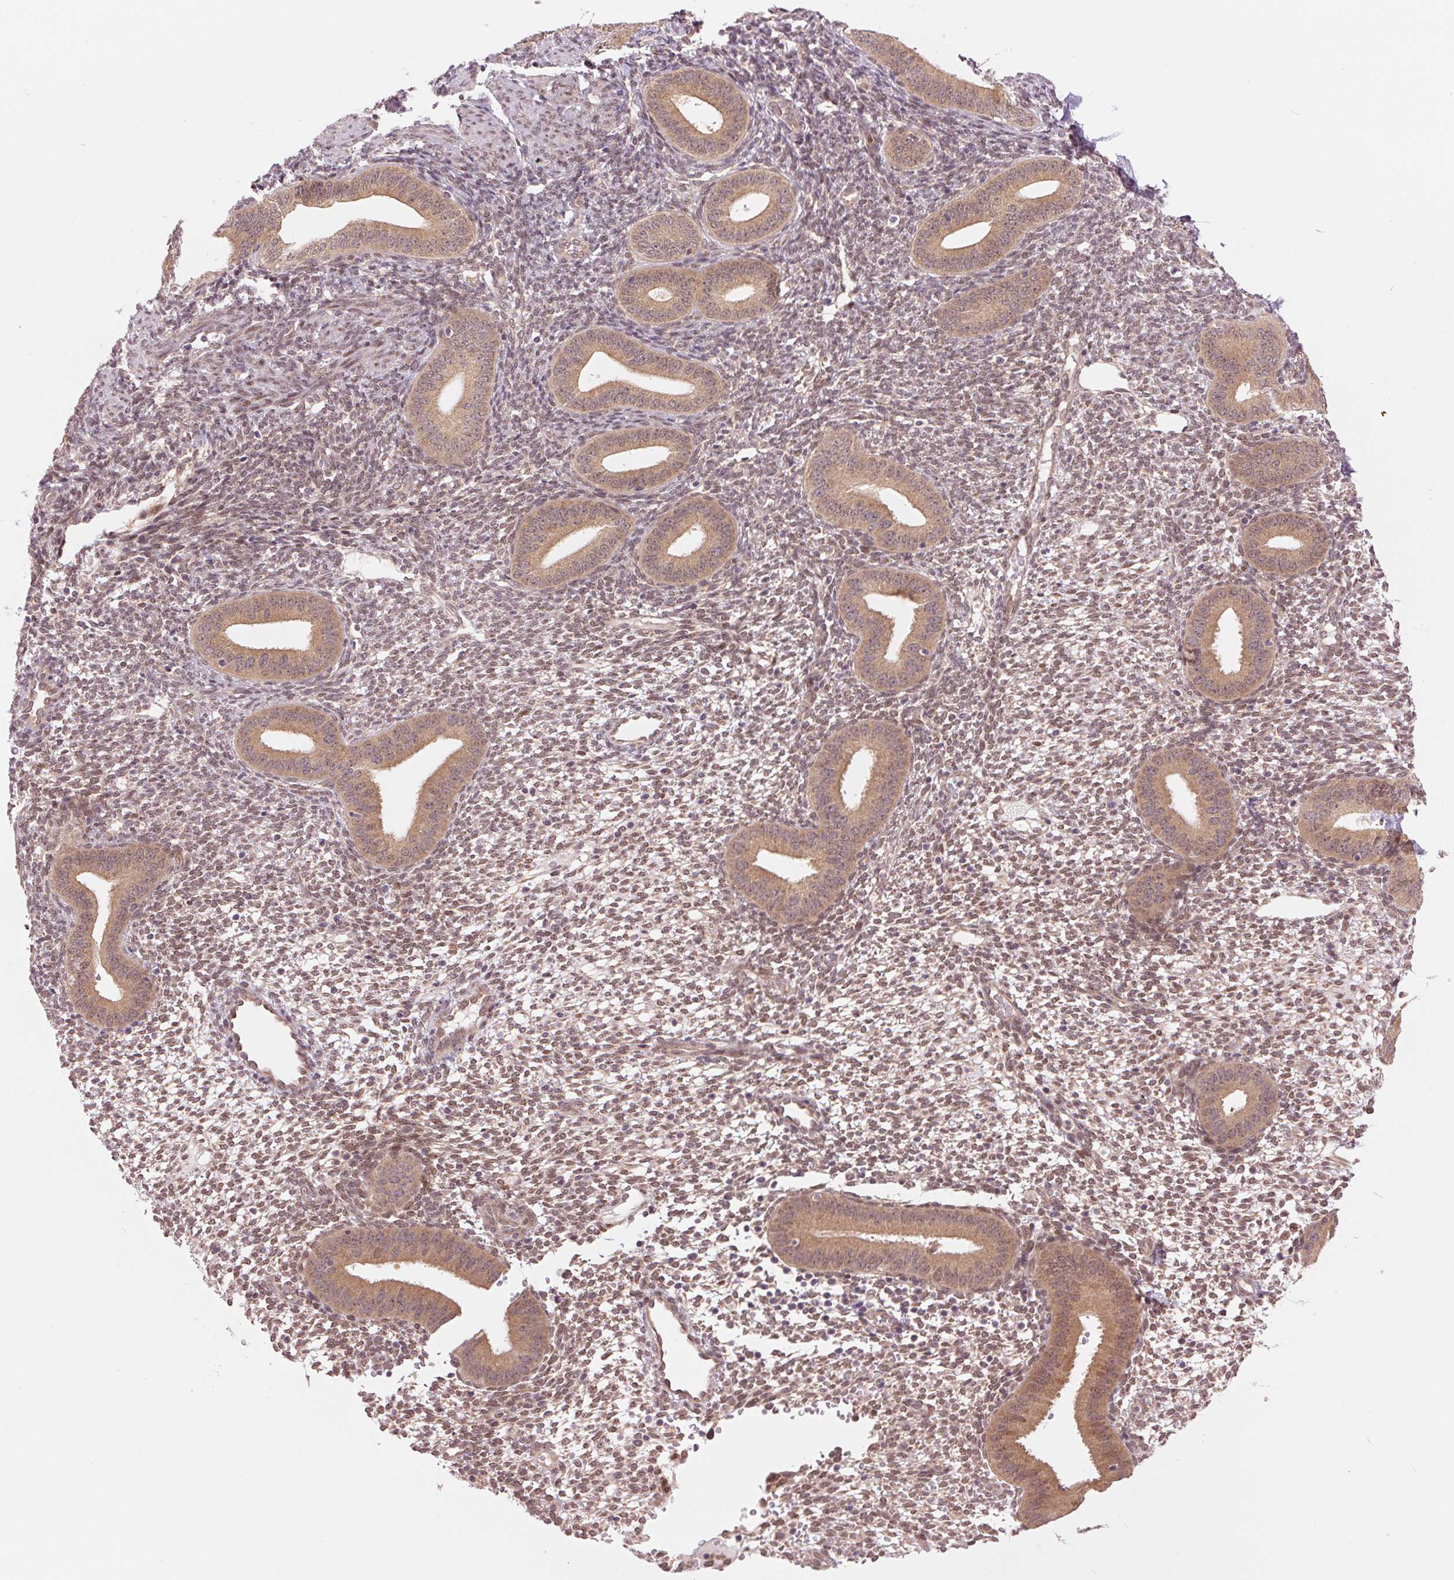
{"staining": {"intensity": "moderate", "quantity": ">75%", "location": "nuclear"}, "tissue": "endometrium", "cell_type": "Cells in endometrial stroma", "image_type": "normal", "snomed": [{"axis": "morphology", "description": "Normal tissue, NOS"}, {"axis": "topography", "description": "Endometrium"}], "caption": "Immunohistochemical staining of benign endometrium exhibits medium levels of moderate nuclear staining in about >75% of cells in endometrial stroma.", "gene": "ERI3", "patient": {"sex": "female", "age": 40}}